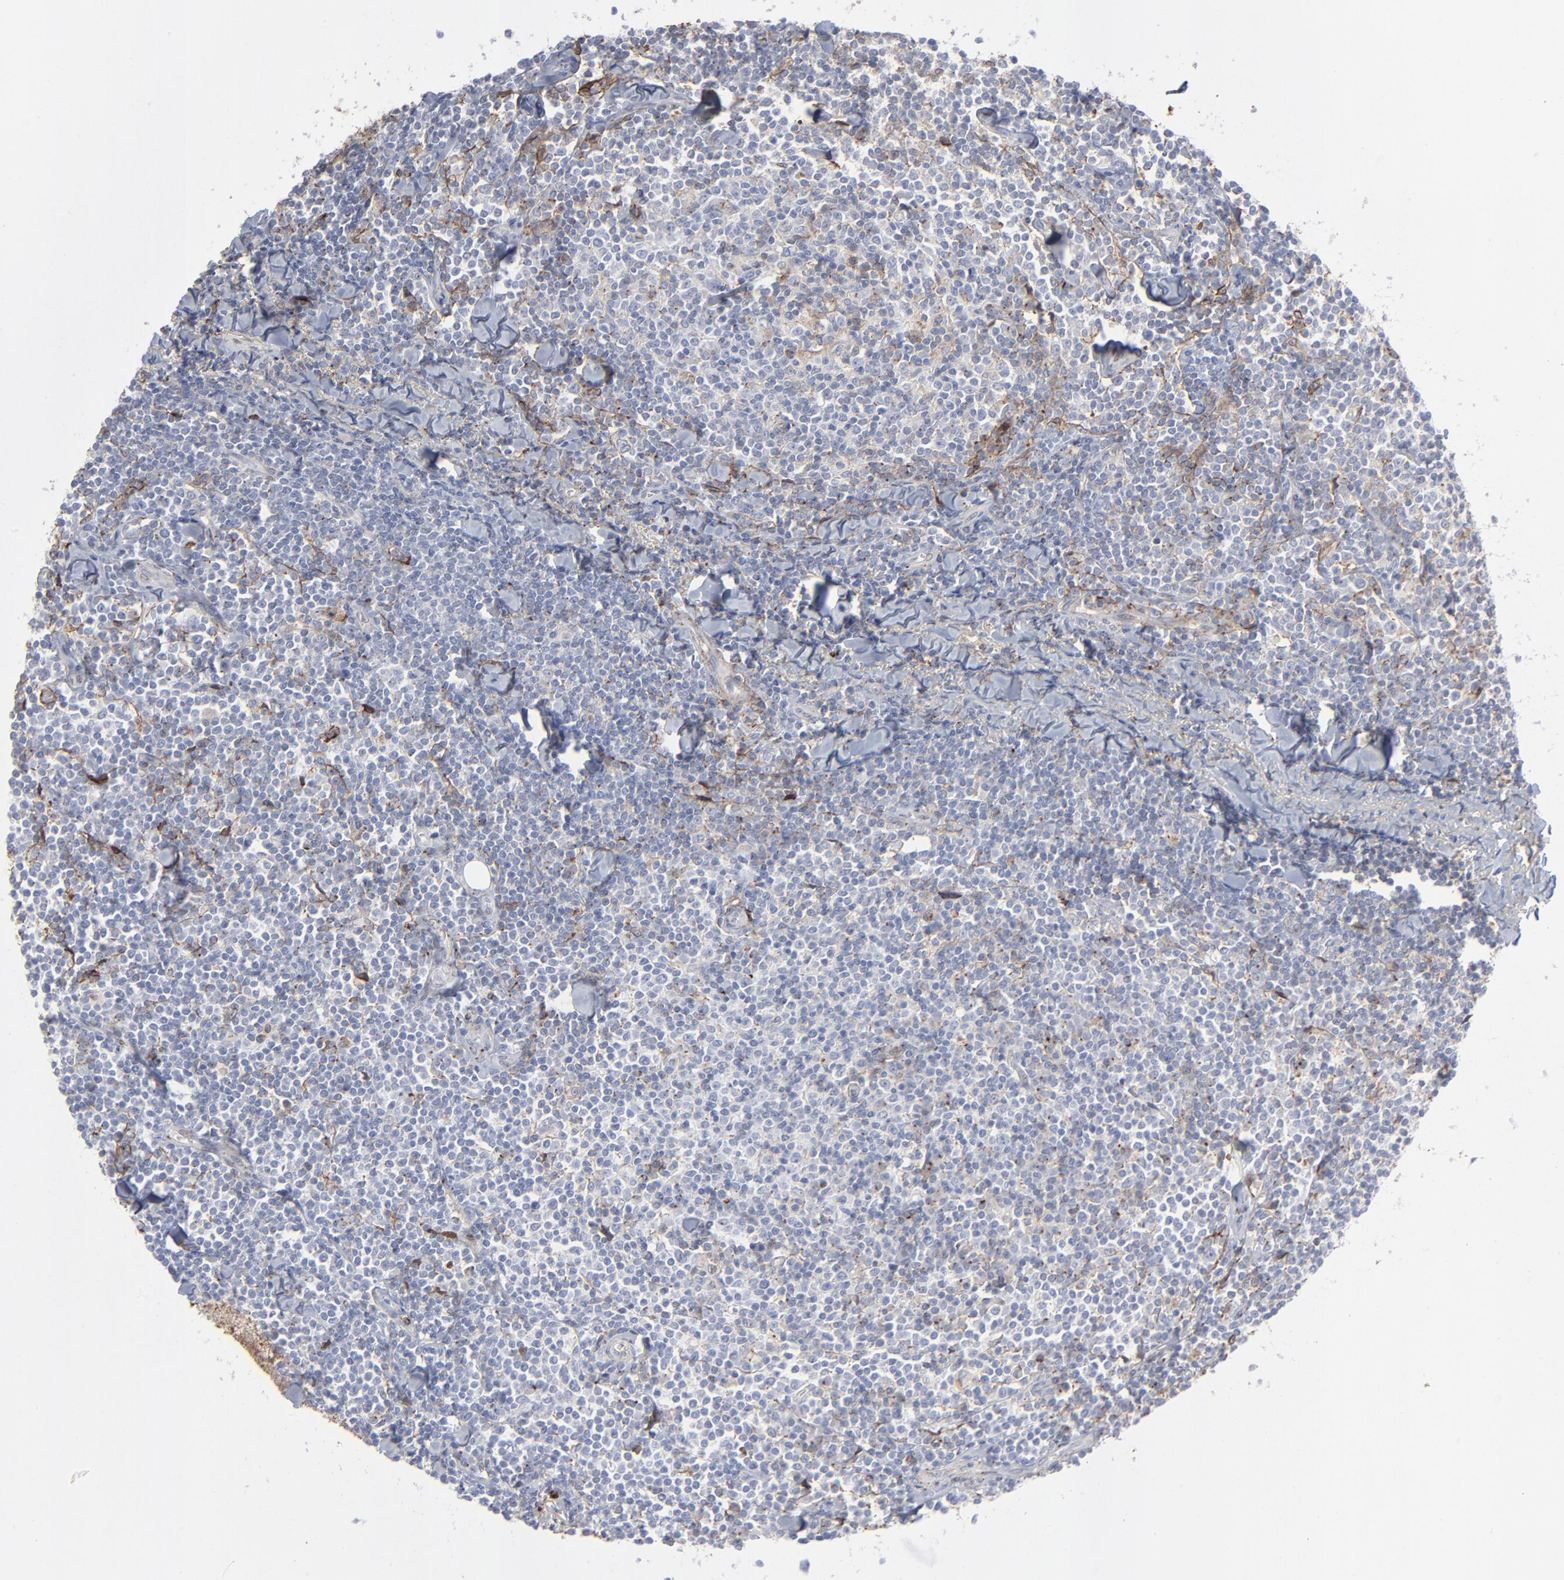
{"staining": {"intensity": "weak", "quantity": "25%-75%", "location": "cytoplasmic/membranous"}, "tissue": "lymphoma", "cell_type": "Tumor cells", "image_type": "cancer", "snomed": [{"axis": "morphology", "description": "Malignant lymphoma, non-Hodgkin's type, Low grade"}, {"axis": "topography", "description": "Soft tissue"}], "caption": "Lymphoma stained with a brown dye exhibits weak cytoplasmic/membranous positive expression in about 25%-75% of tumor cells.", "gene": "ANXA5", "patient": {"sex": "male", "age": 92}}